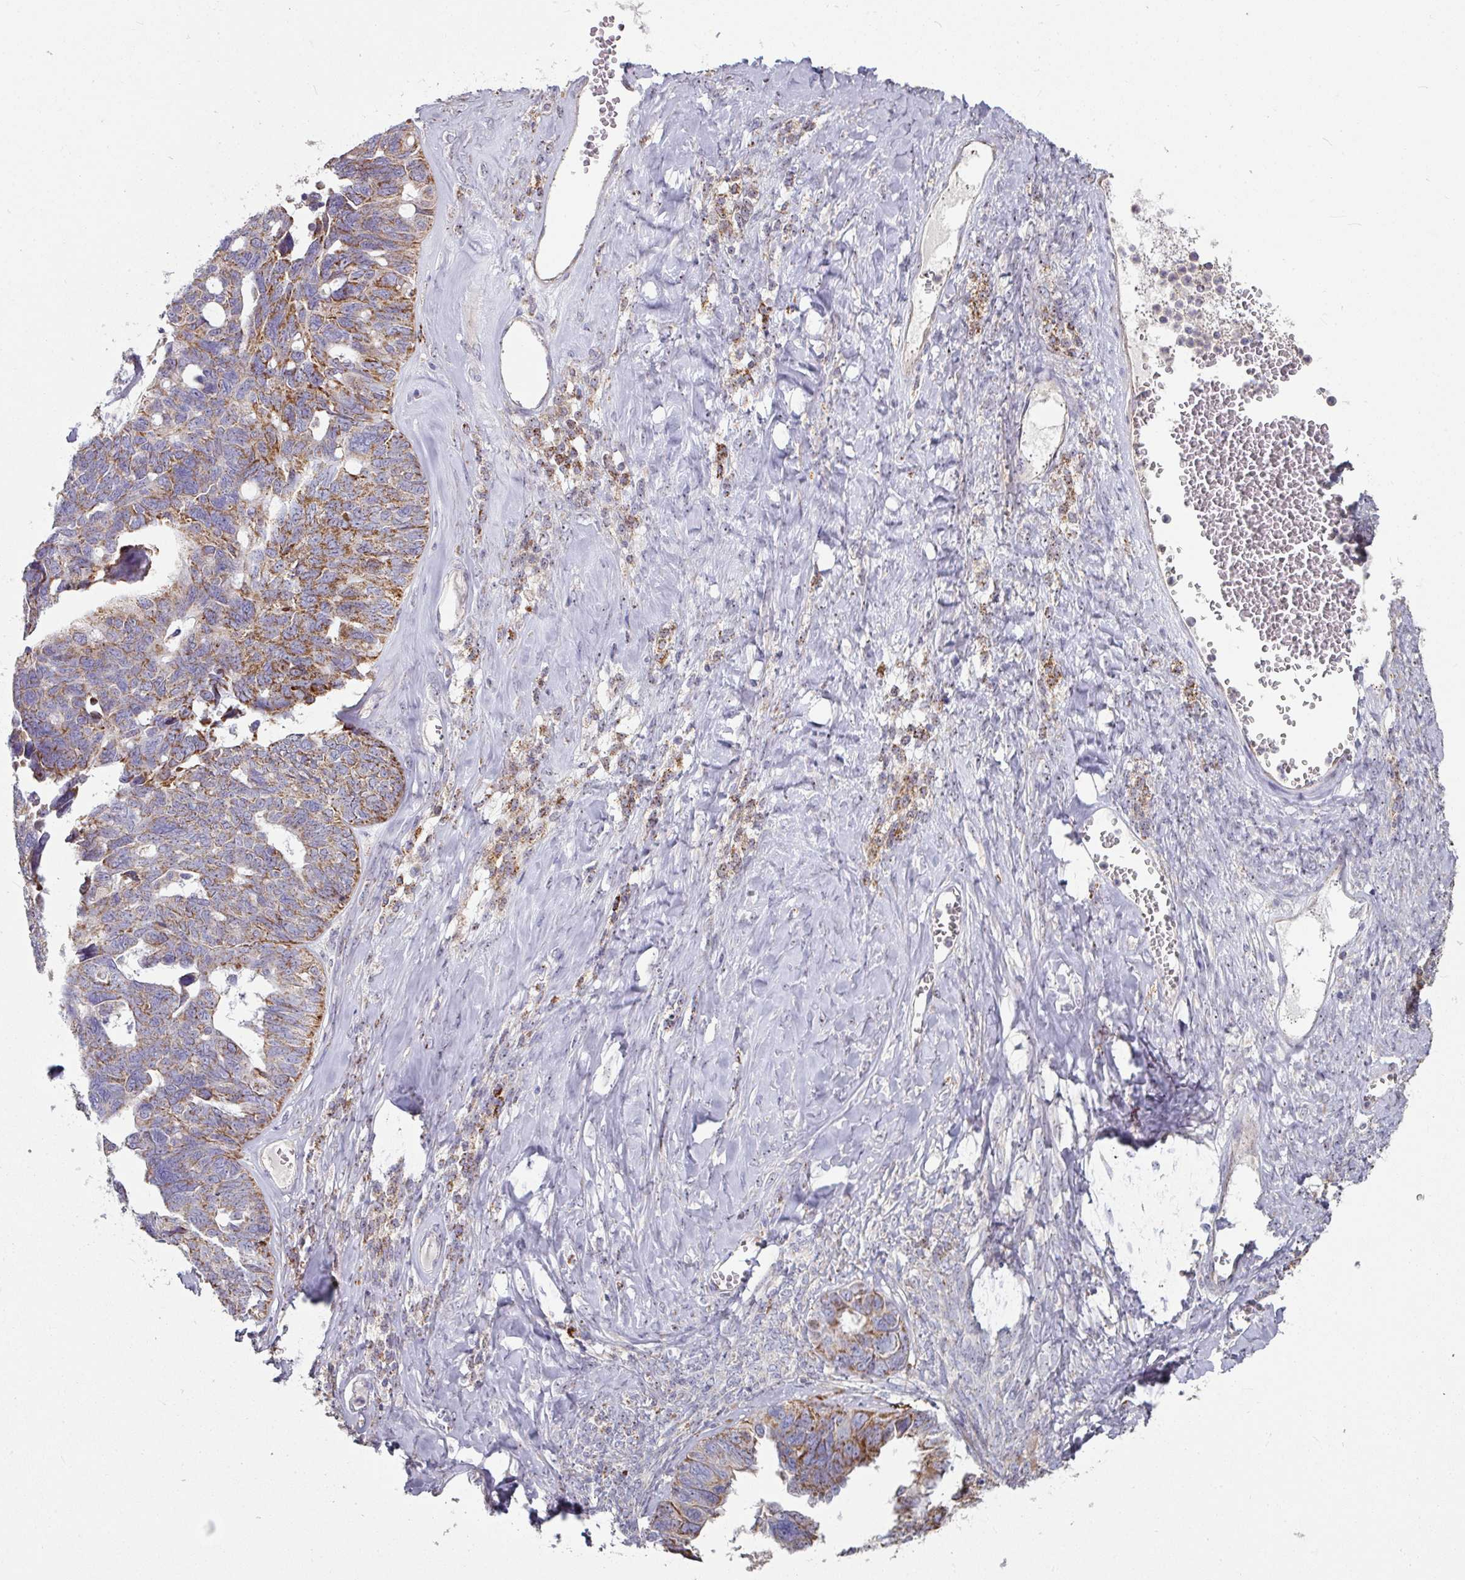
{"staining": {"intensity": "moderate", "quantity": "25%-75%", "location": "cytoplasmic/membranous"}, "tissue": "ovarian cancer", "cell_type": "Tumor cells", "image_type": "cancer", "snomed": [{"axis": "morphology", "description": "Cystadenocarcinoma, serous, NOS"}, {"axis": "topography", "description": "Ovary"}], "caption": "There is medium levels of moderate cytoplasmic/membranous staining in tumor cells of ovarian cancer (serous cystadenocarcinoma), as demonstrated by immunohistochemical staining (brown color).", "gene": "OR2D3", "patient": {"sex": "female", "age": 79}}